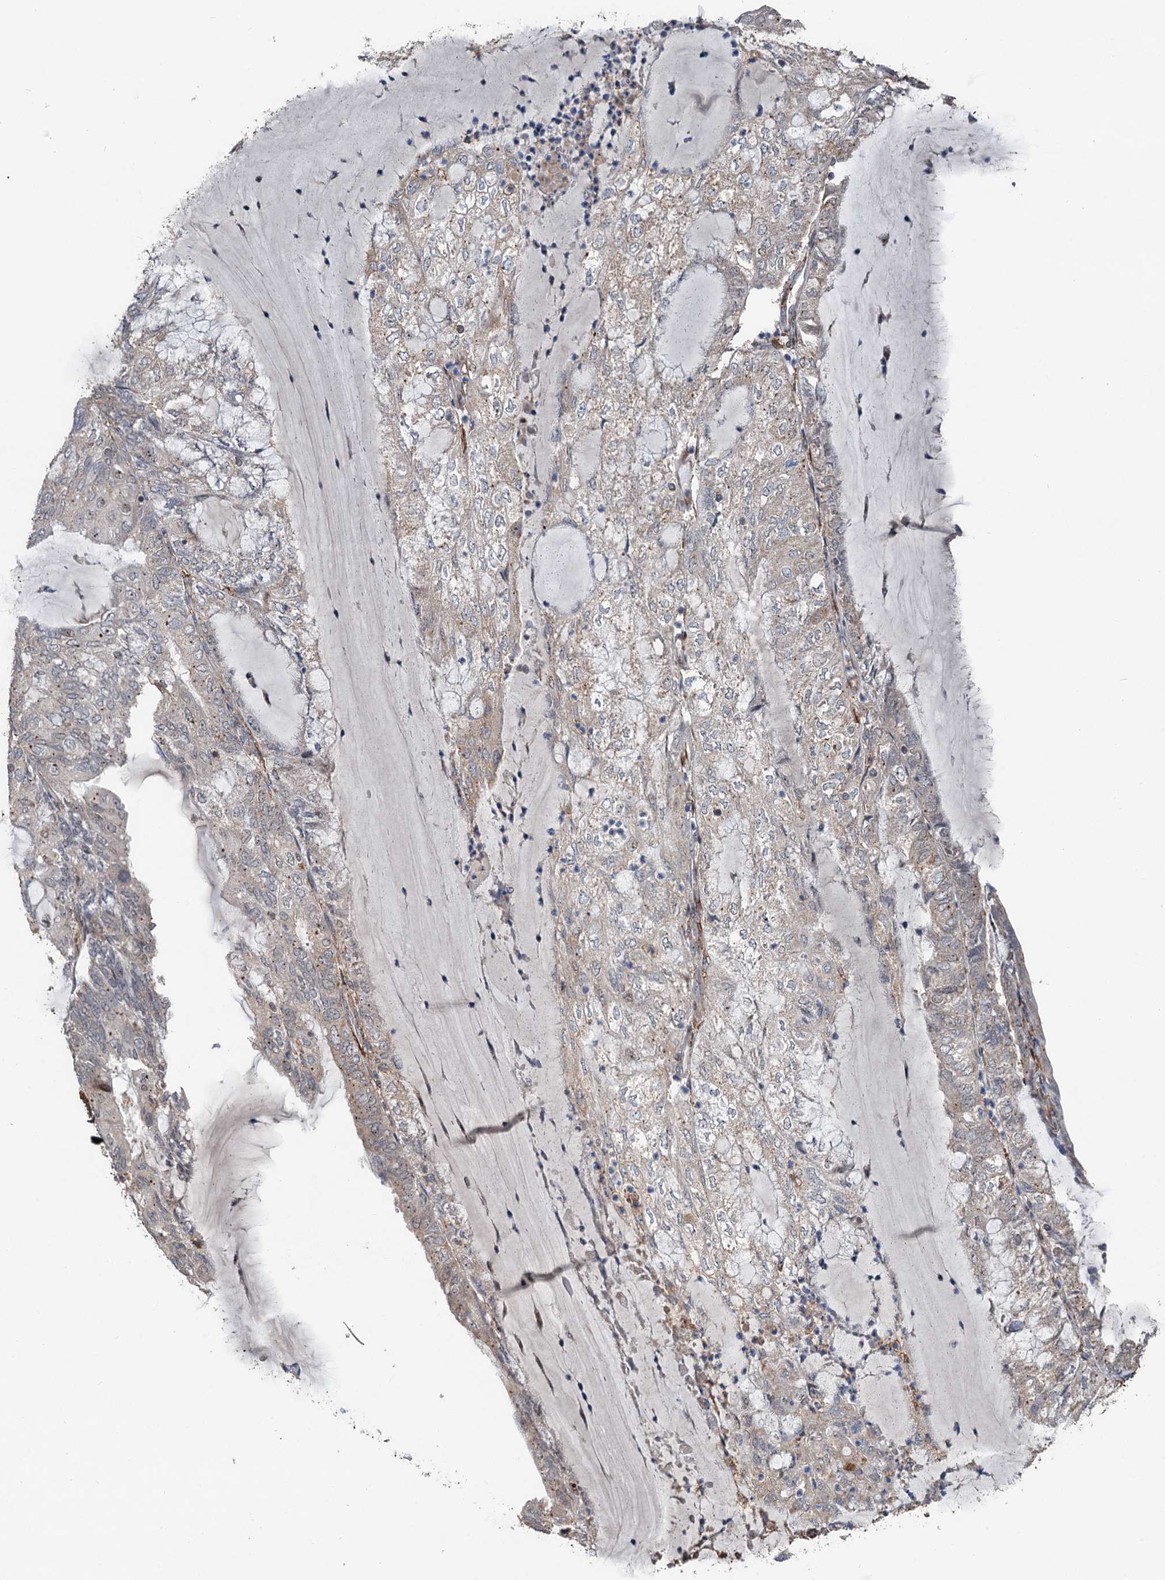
{"staining": {"intensity": "weak", "quantity": "<25%", "location": "nuclear"}, "tissue": "endometrial cancer", "cell_type": "Tumor cells", "image_type": "cancer", "snomed": [{"axis": "morphology", "description": "Adenocarcinoma, NOS"}, {"axis": "topography", "description": "Endometrium"}], "caption": "High power microscopy photomicrograph of an immunohistochemistry (IHC) histopathology image of adenocarcinoma (endometrial), revealing no significant staining in tumor cells.", "gene": "TMA16", "patient": {"sex": "female", "age": 81}}